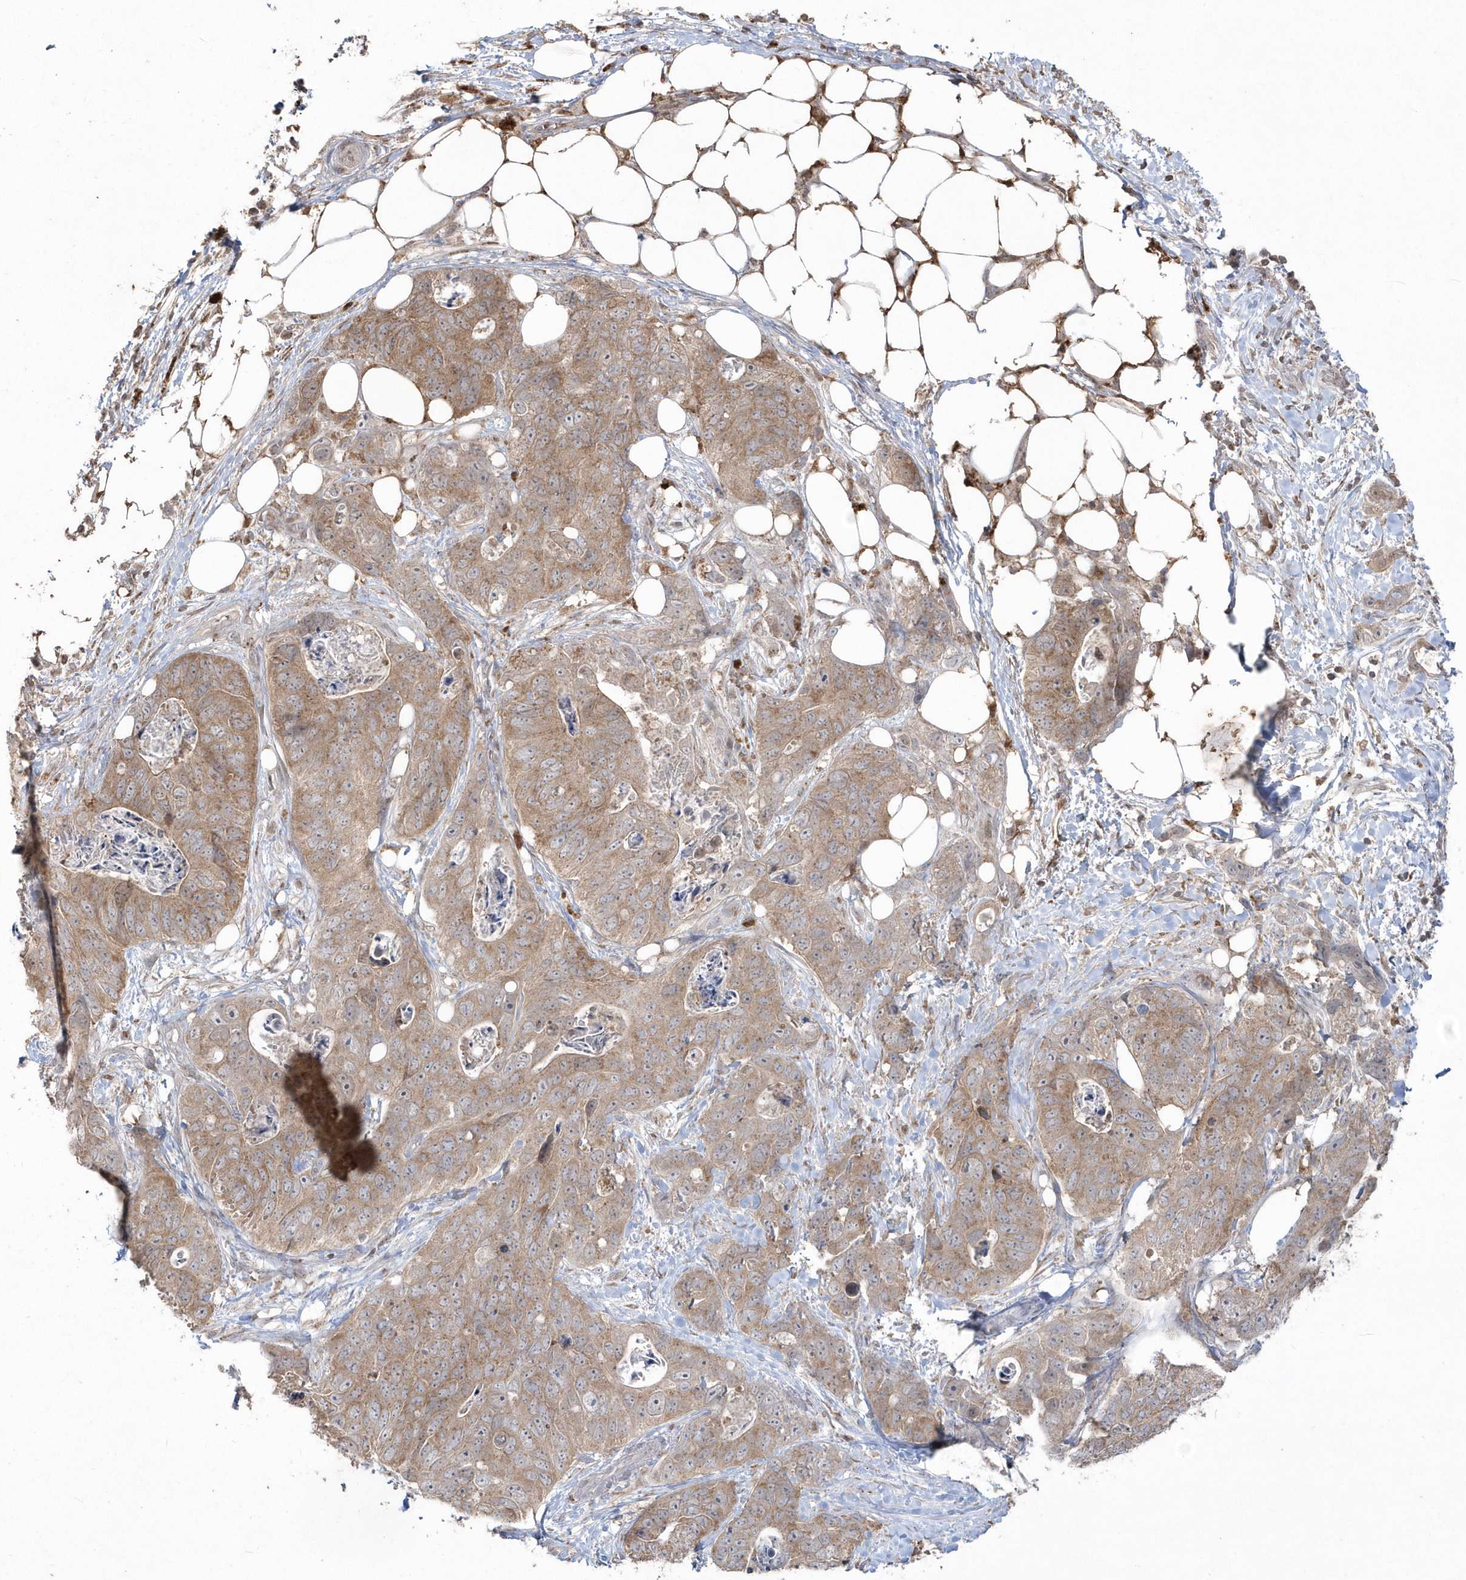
{"staining": {"intensity": "moderate", "quantity": ">75%", "location": "cytoplasmic/membranous"}, "tissue": "stomach cancer", "cell_type": "Tumor cells", "image_type": "cancer", "snomed": [{"axis": "morphology", "description": "Adenocarcinoma, NOS"}, {"axis": "topography", "description": "Stomach"}], "caption": "There is medium levels of moderate cytoplasmic/membranous expression in tumor cells of stomach cancer (adenocarcinoma), as demonstrated by immunohistochemical staining (brown color).", "gene": "GEMIN6", "patient": {"sex": "female", "age": 89}}